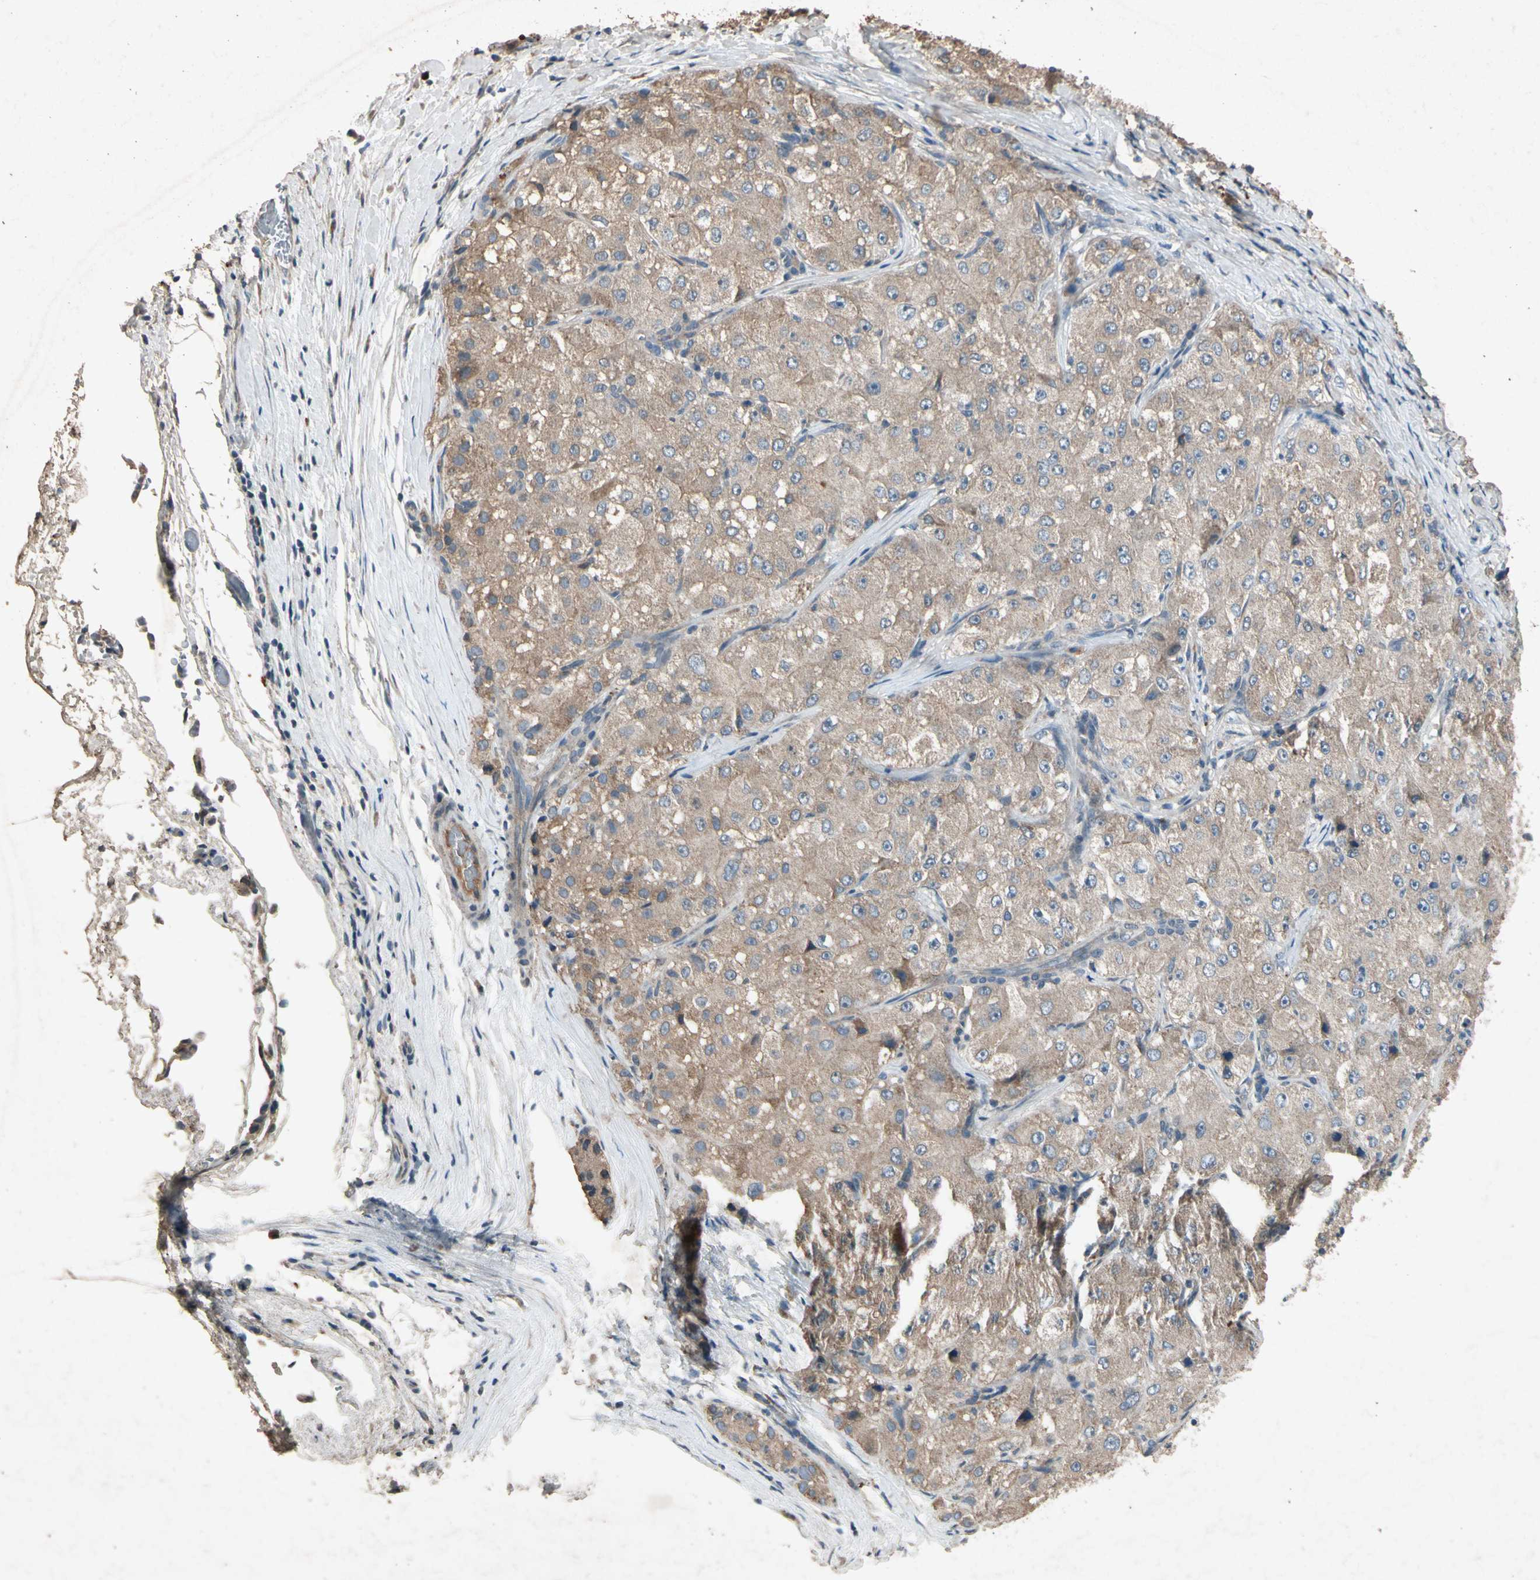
{"staining": {"intensity": "moderate", "quantity": ">75%", "location": "cytoplasmic/membranous"}, "tissue": "liver cancer", "cell_type": "Tumor cells", "image_type": "cancer", "snomed": [{"axis": "morphology", "description": "Carcinoma, Hepatocellular, NOS"}, {"axis": "topography", "description": "Liver"}], "caption": "Immunohistochemical staining of human hepatocellular carcinoma (liver) displays medium levels of moderate cytoplasmic/membranous staining in approximately >75% of tumor cells.", "gene": "GPLD1", "patient": {"sex": "male", "age": 80}}